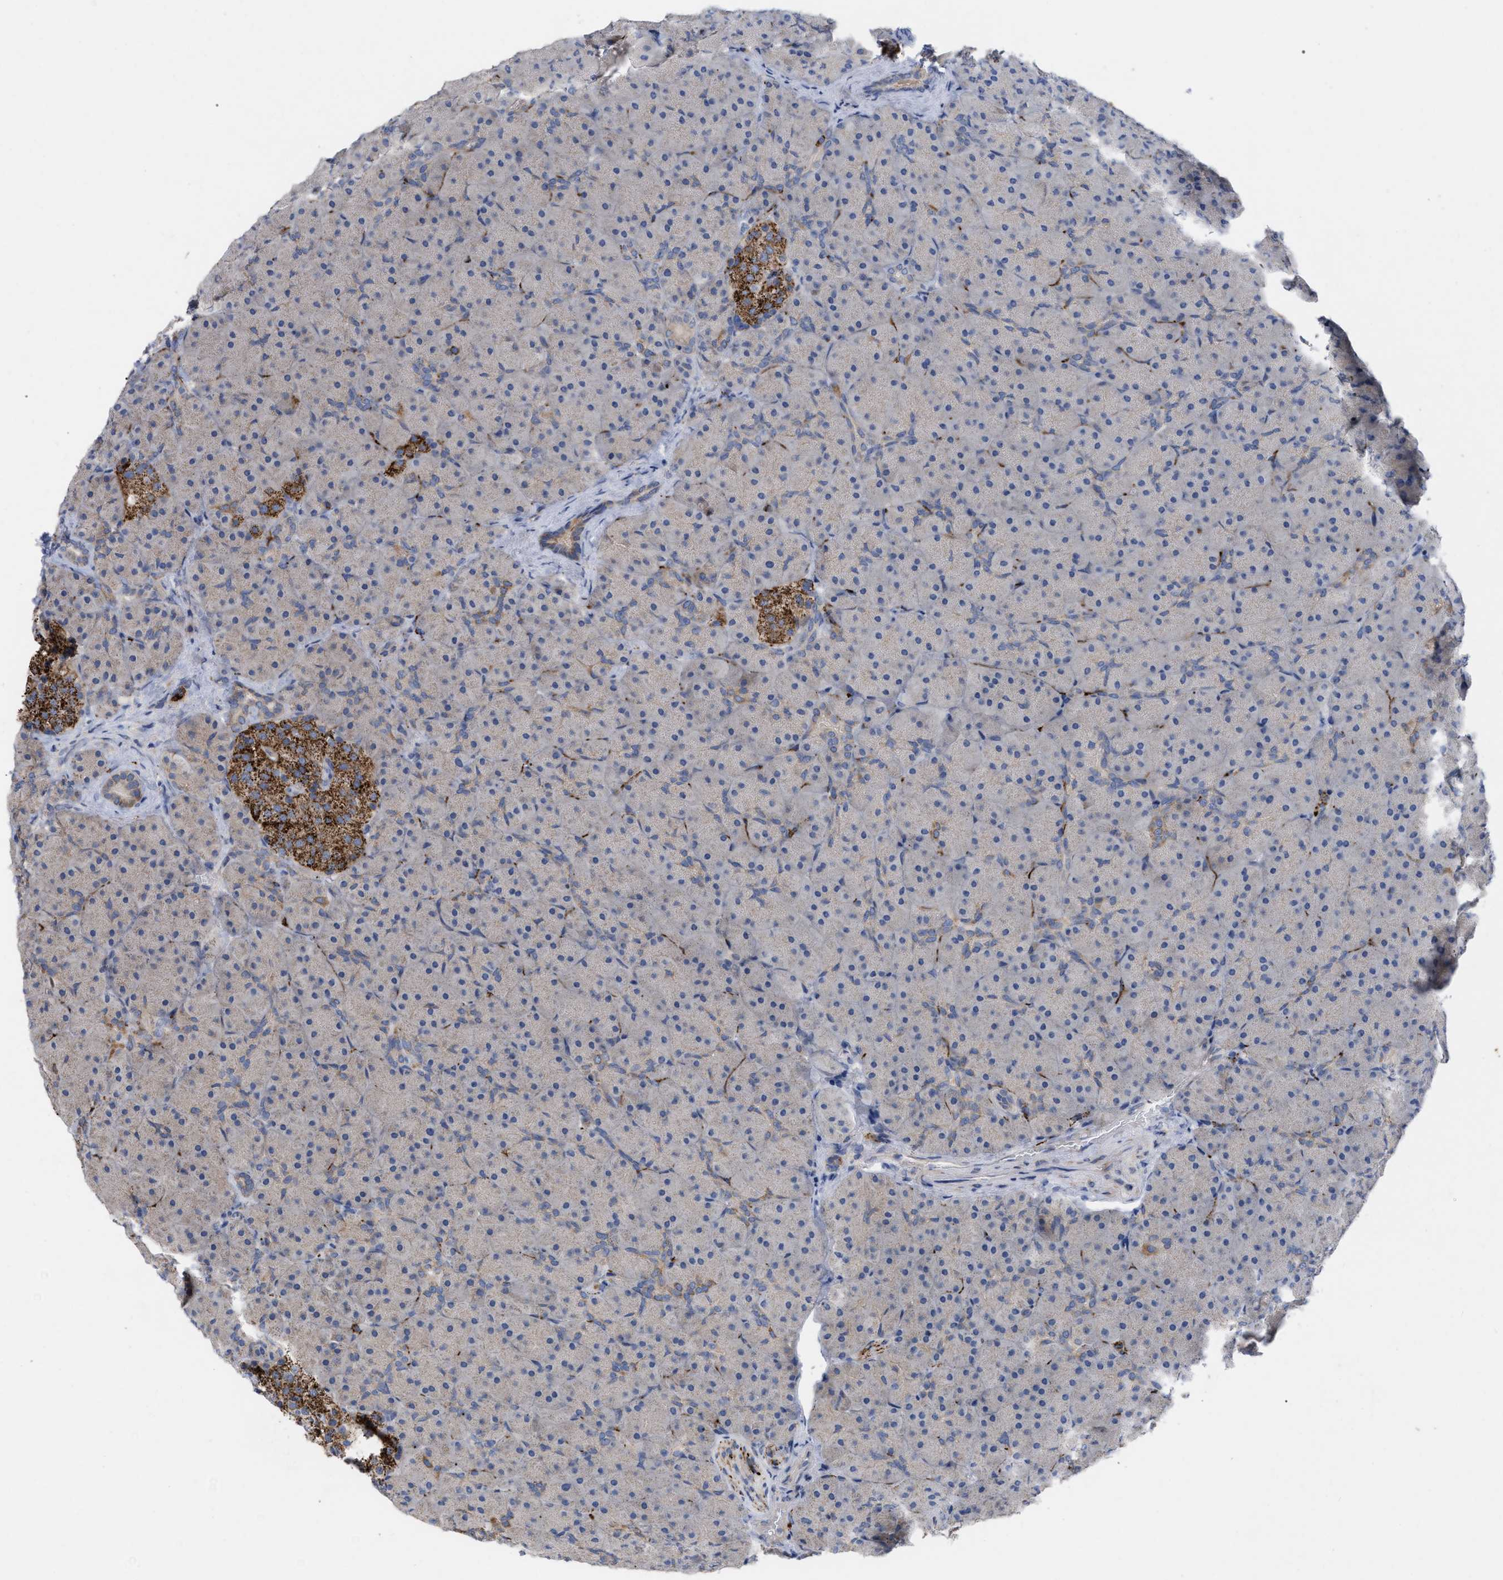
{"staining": {"intensity": "moderate", "quantity": "<25%", "location": "cytoplasmic/membranous"}, "tissue": "pancreas", "cell_type": "Exocrine glandular cells", "image_type": "normal", "snomed": [{"axis": "morphology", "description": "Normal tissue, NOS"}, {"axis": "topography", "description": "Pancreas"}], "caption": "Immunohistochemistry of unremarkable human pancreas exhibits low levels of moderate cytoplasmic/membranous positivity in about <25% of exocrine glandular cells. Immunohistochemistry (ihc) stains the protein in brown and the nuclei are stained blue.", "gene": "VIP", "patient": {"sex": "male", "age": 66}}